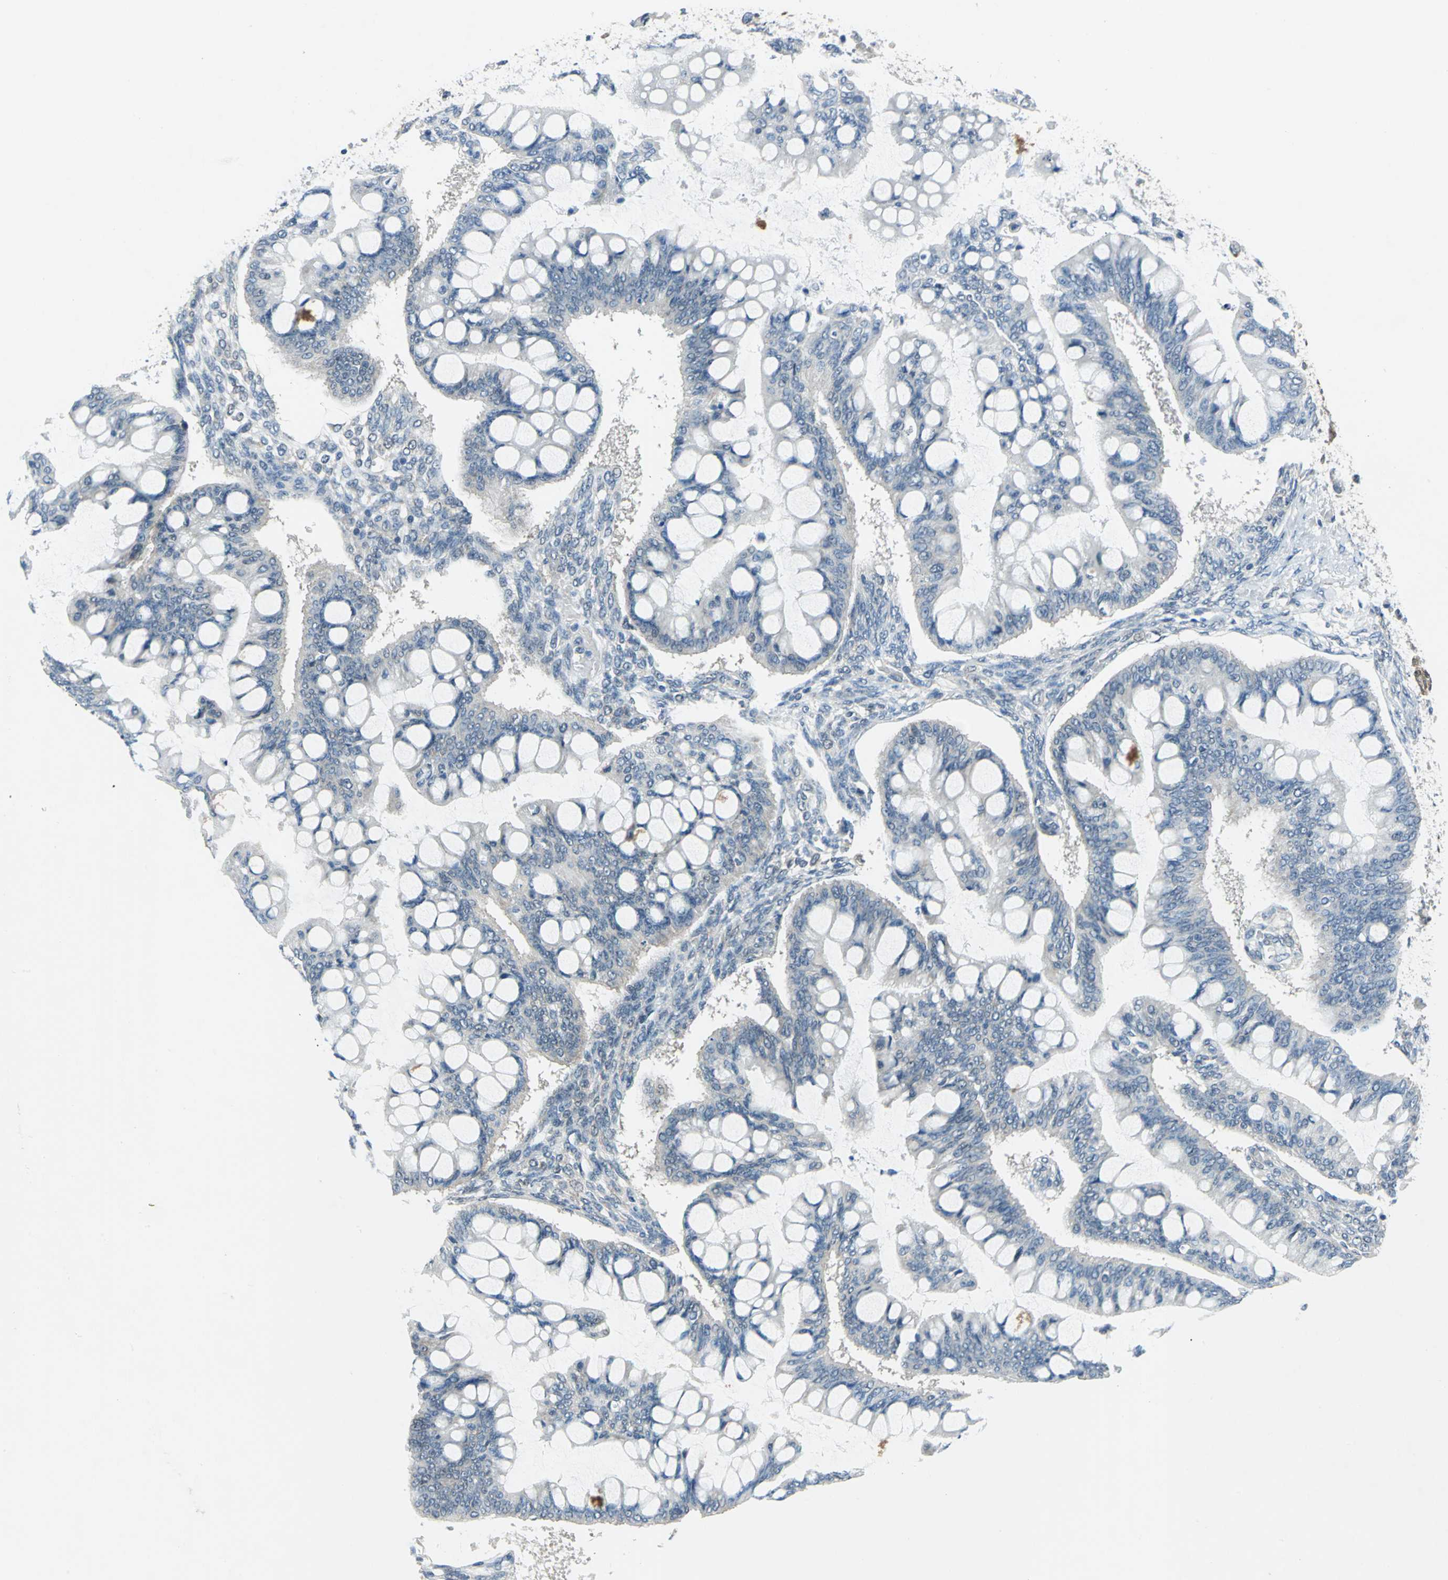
{"staining": {"intensity": "negative", "quantity": "none", "location": "none"}, "tissue": "ovarian cancer", "cell_type": "Tumor cells", "image_type": "cancer", "snomed": [{"axis": "morphology", "description": "Cystadenocarcinoma, mucinous, NOS"}, {"axis": "topography", "description": "Ovary"}], "caption": "This histopathology image is of ovarian cancer stained with IHC to label a protein in brown with the nuclei are counter-stained blue. There is no positivity in tumor cells. (DAB immunohistochemistry (IHC), high magnification).", "gene": "PIN1", "patient": {"sex": "female", "age": 73}}